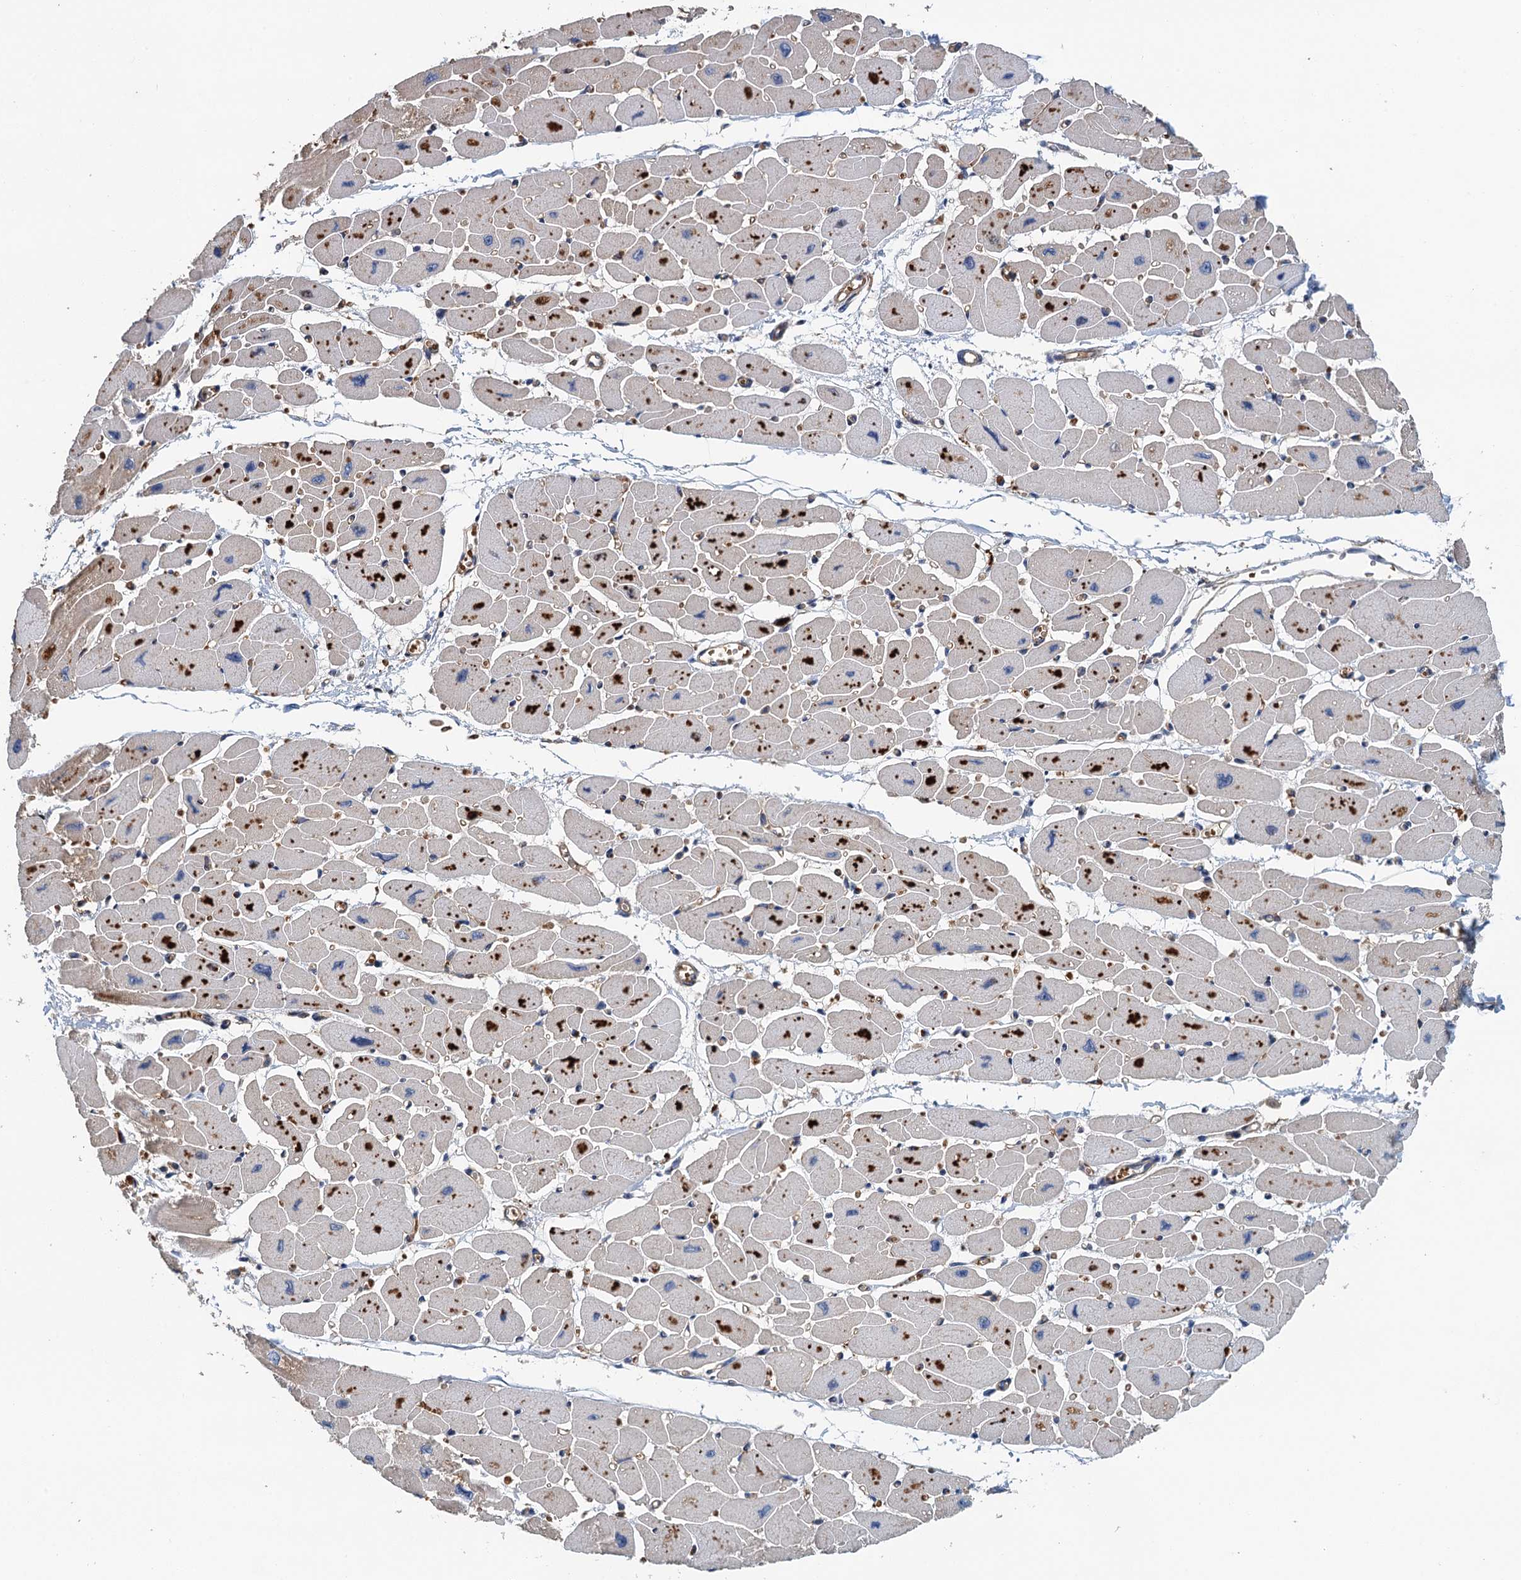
{"staining": {"intensity": "weak", "quantity": "25%-75%", "location": "cytoplasmic/membranous"}, "tissue": "heart muscle", "cell_type": "Cardiomyocytes", "image_type": "normal", "snomed": [{"axis": "morphology", "description": "Normal tissue, NOS"}, {"axis": "topography", "description": "Heart"}], "caption": "A brown stain labels weak cytoplasmic/membranous expression of a protein in cardiomyocytes of normal heart muscle. (Stains: DAB (3,3'-diaminobenzidine) in brown, nuclei in blue, Microscopy: brightfield microscopy at high magnification).", "gene": "RSAD2", "patient": {"sex": "female", "age": 54}}